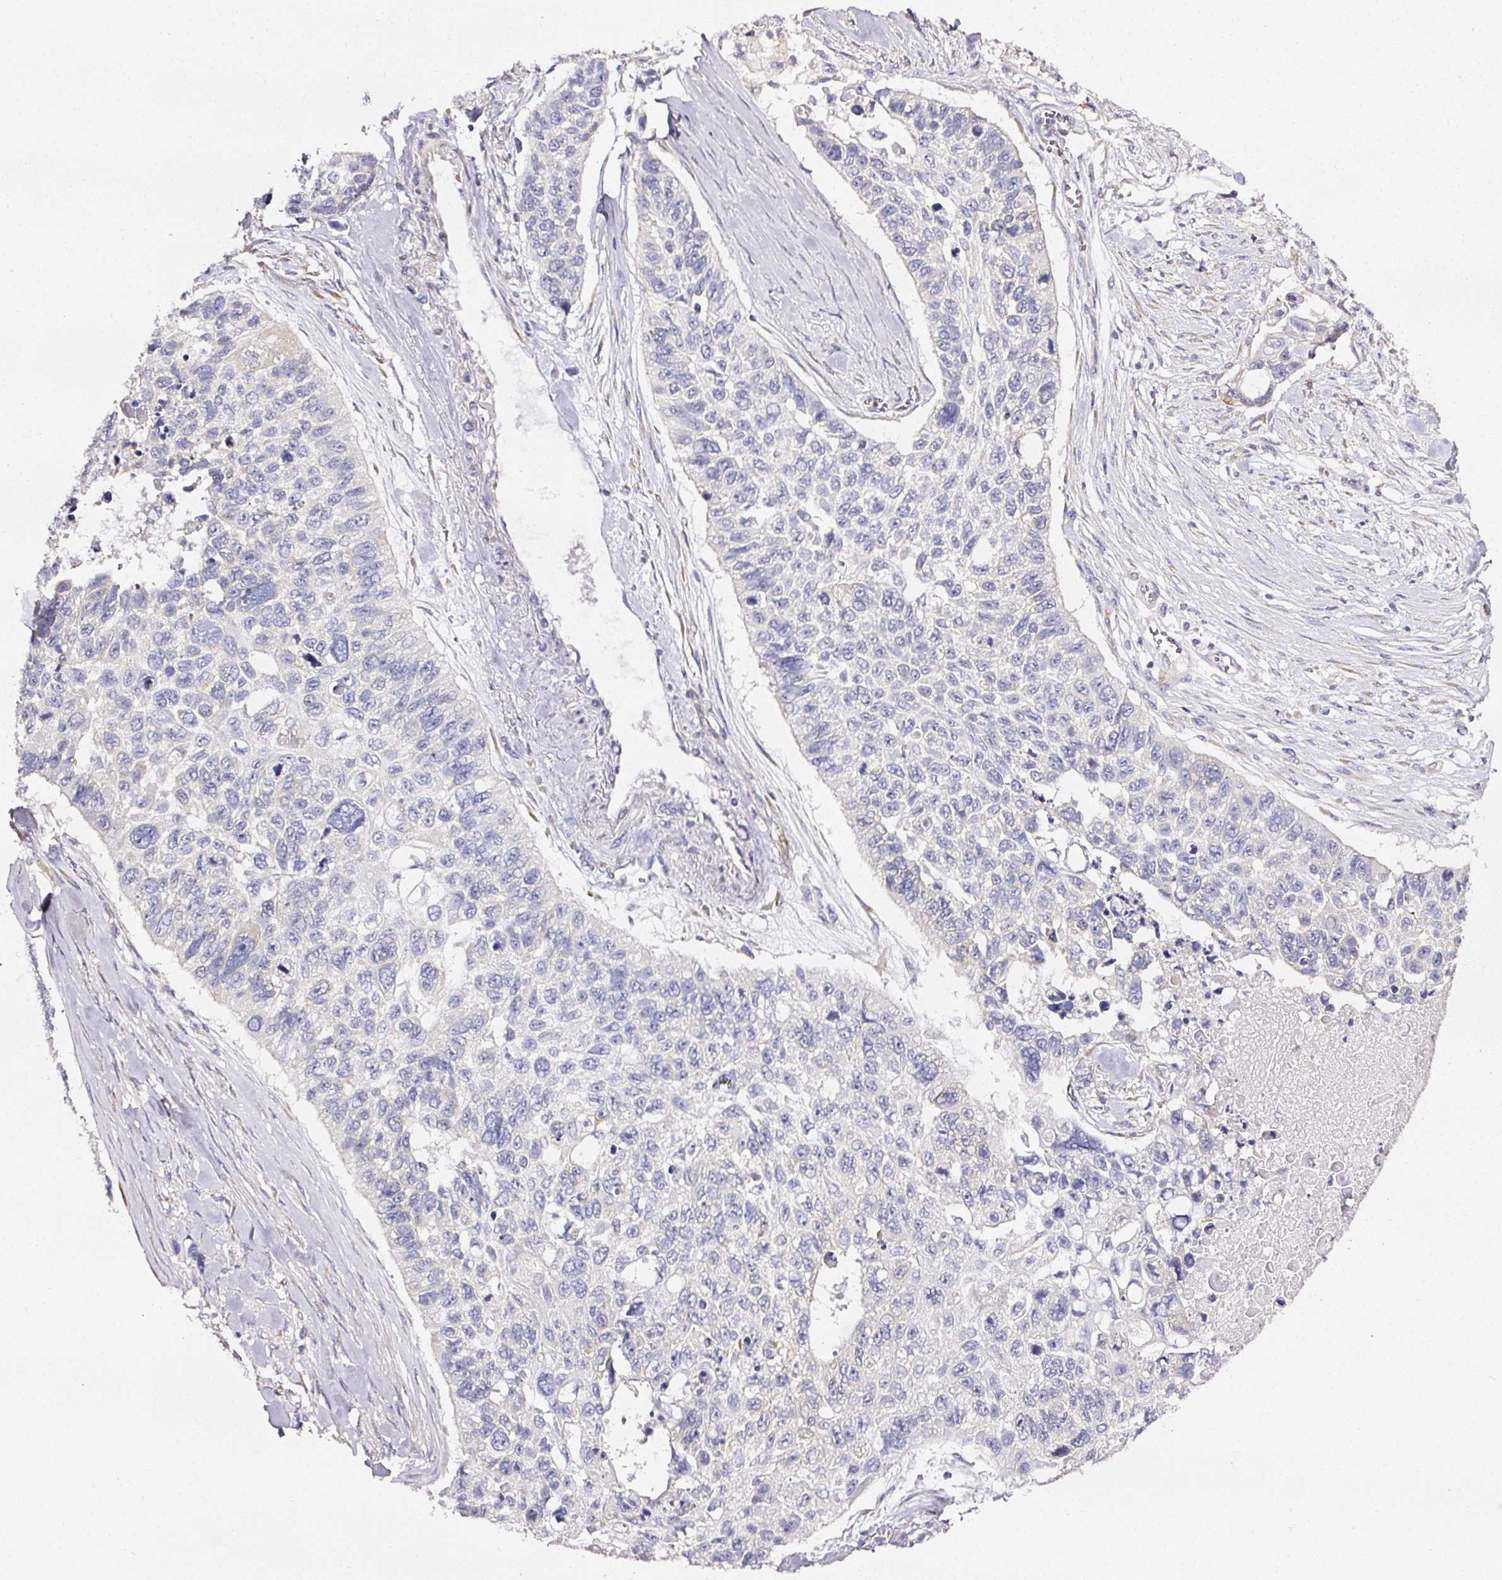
{"staining": {"intensity": "negative", "quantity": "none", "location": "none"}, "tissue": "lung cancer", "cell_type": "Tumor cells", "image_type": "cancer", "snomed": [{"axis": "morphology", "description": "Squamous cell carcinoma, NOS"}, {"axis": "topography", "description": "Lung"}], "caption": "Tumor cells are negative for protein expression in human squamous cell carcinoma (lung).", "gene": "NTRK1", "patient": {"sex": "male", "age": 62}}